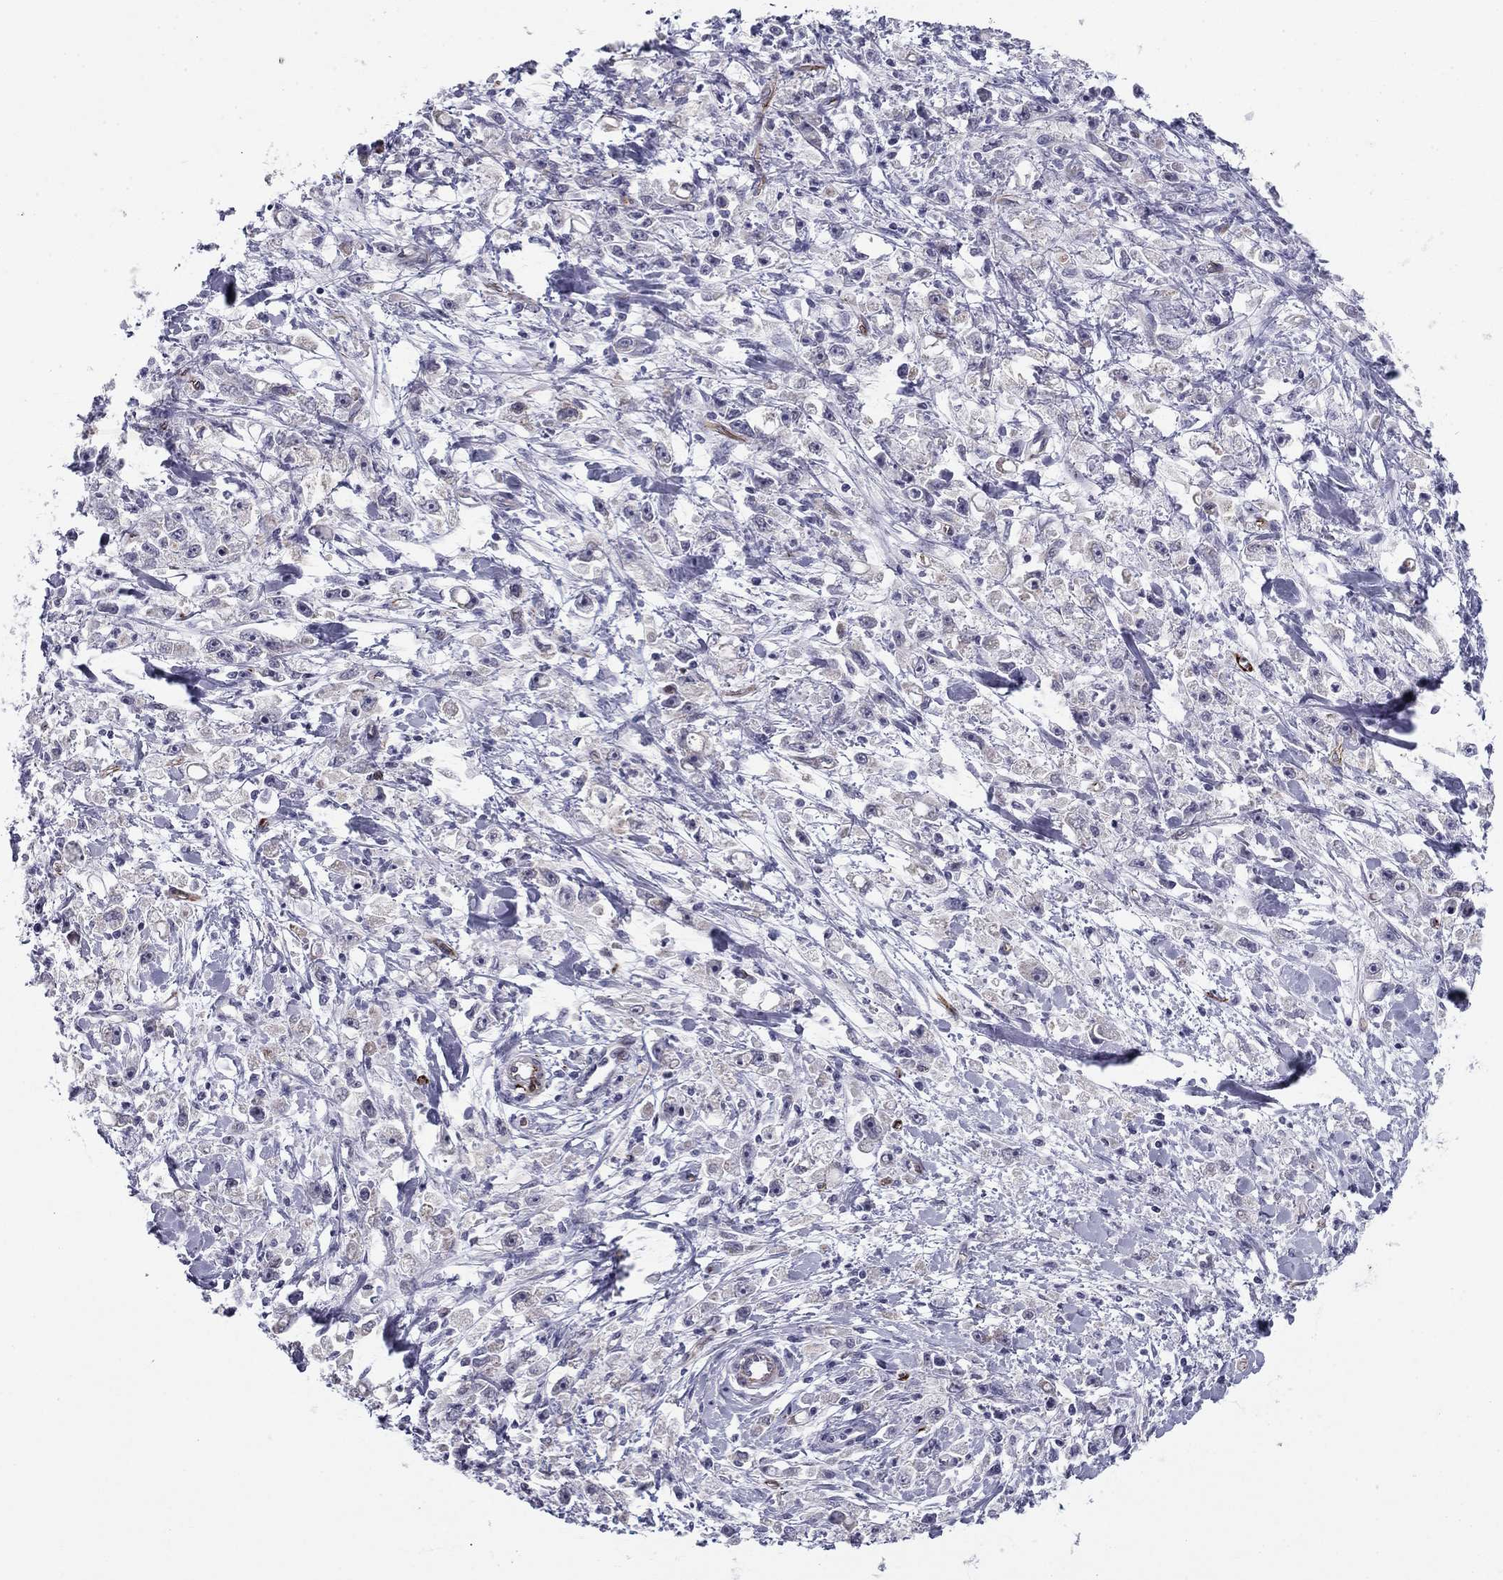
{"staining": {"intensity": "negative", "quantity": "none", "location": "none"}, "tissue": "stomach cancer", "cell_type": "Tumor cells", "image_type": "cancer", "snomed": [{"axis": "morphology", "description": "Adenocarcinoma, NOS"}, {"axis": "topography", "description": "Stomach"}], "caption": "This is an immunohistochemistry image of stomach cancer (adenocarcinoma). There is no positivity in tumor cells.", "gene": "ANKS4B", "patient": {"sex": "female", "age": 59}}